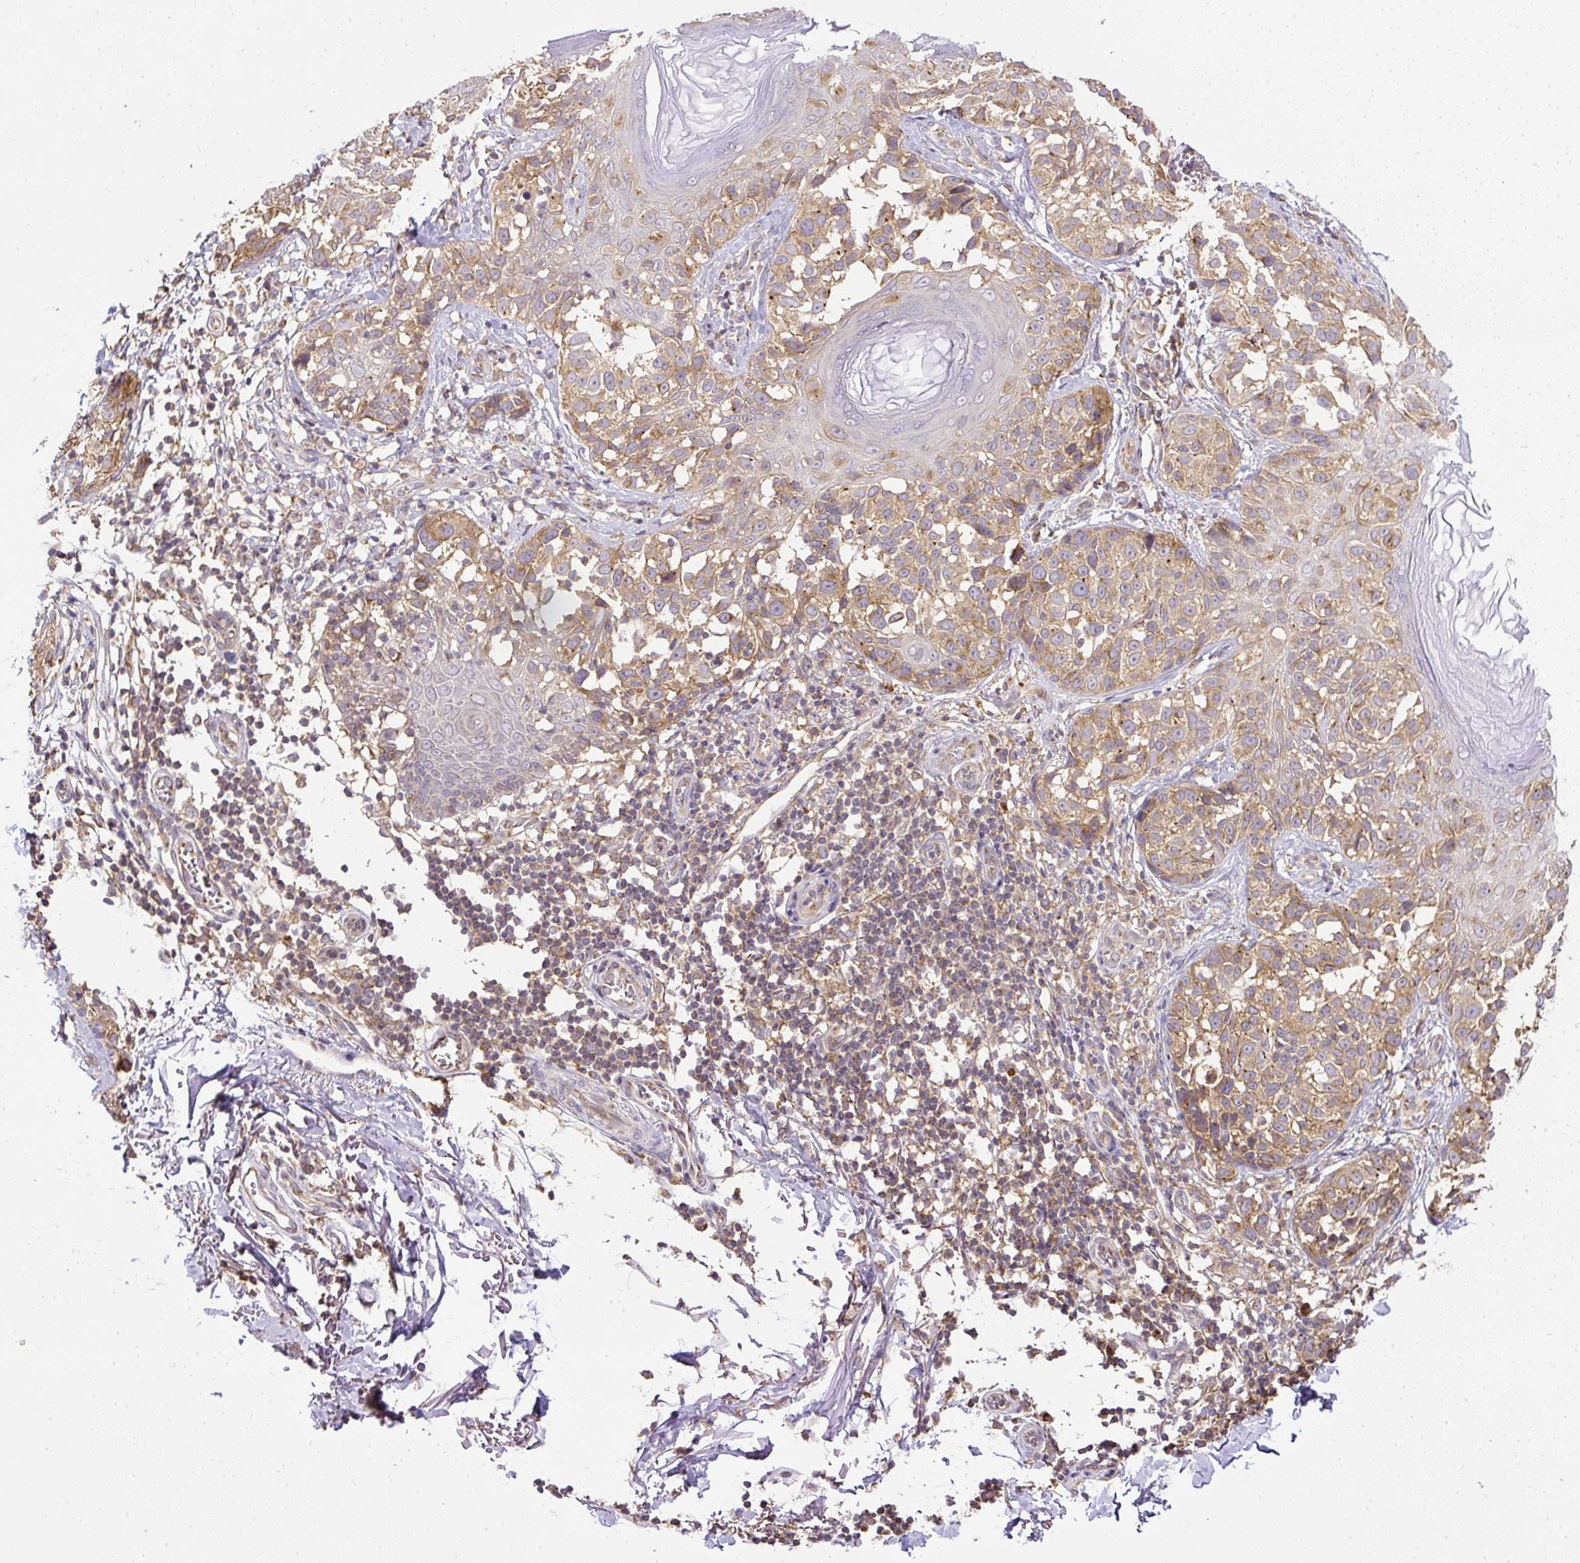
{"staining": {"intensity": "moderate", "quantity": ">75%", "location": "cytoplasmic/membranous"}, "tissue": "melanoma", "cell_type": "Tumor cells", "image_type": "cancer", "snomed": [{"axis": "morphology", "description": "Malignant melanoma, NOS"}, {"axis": "topography", "description": "Skin"}], "caption": "Malignant melanoma stained for a protein demonstrates moderate cytoplasmic/membranous positivity in tumor cells.", "gene": "SMC4", "patient": {"sex": "male", "age": 73}}